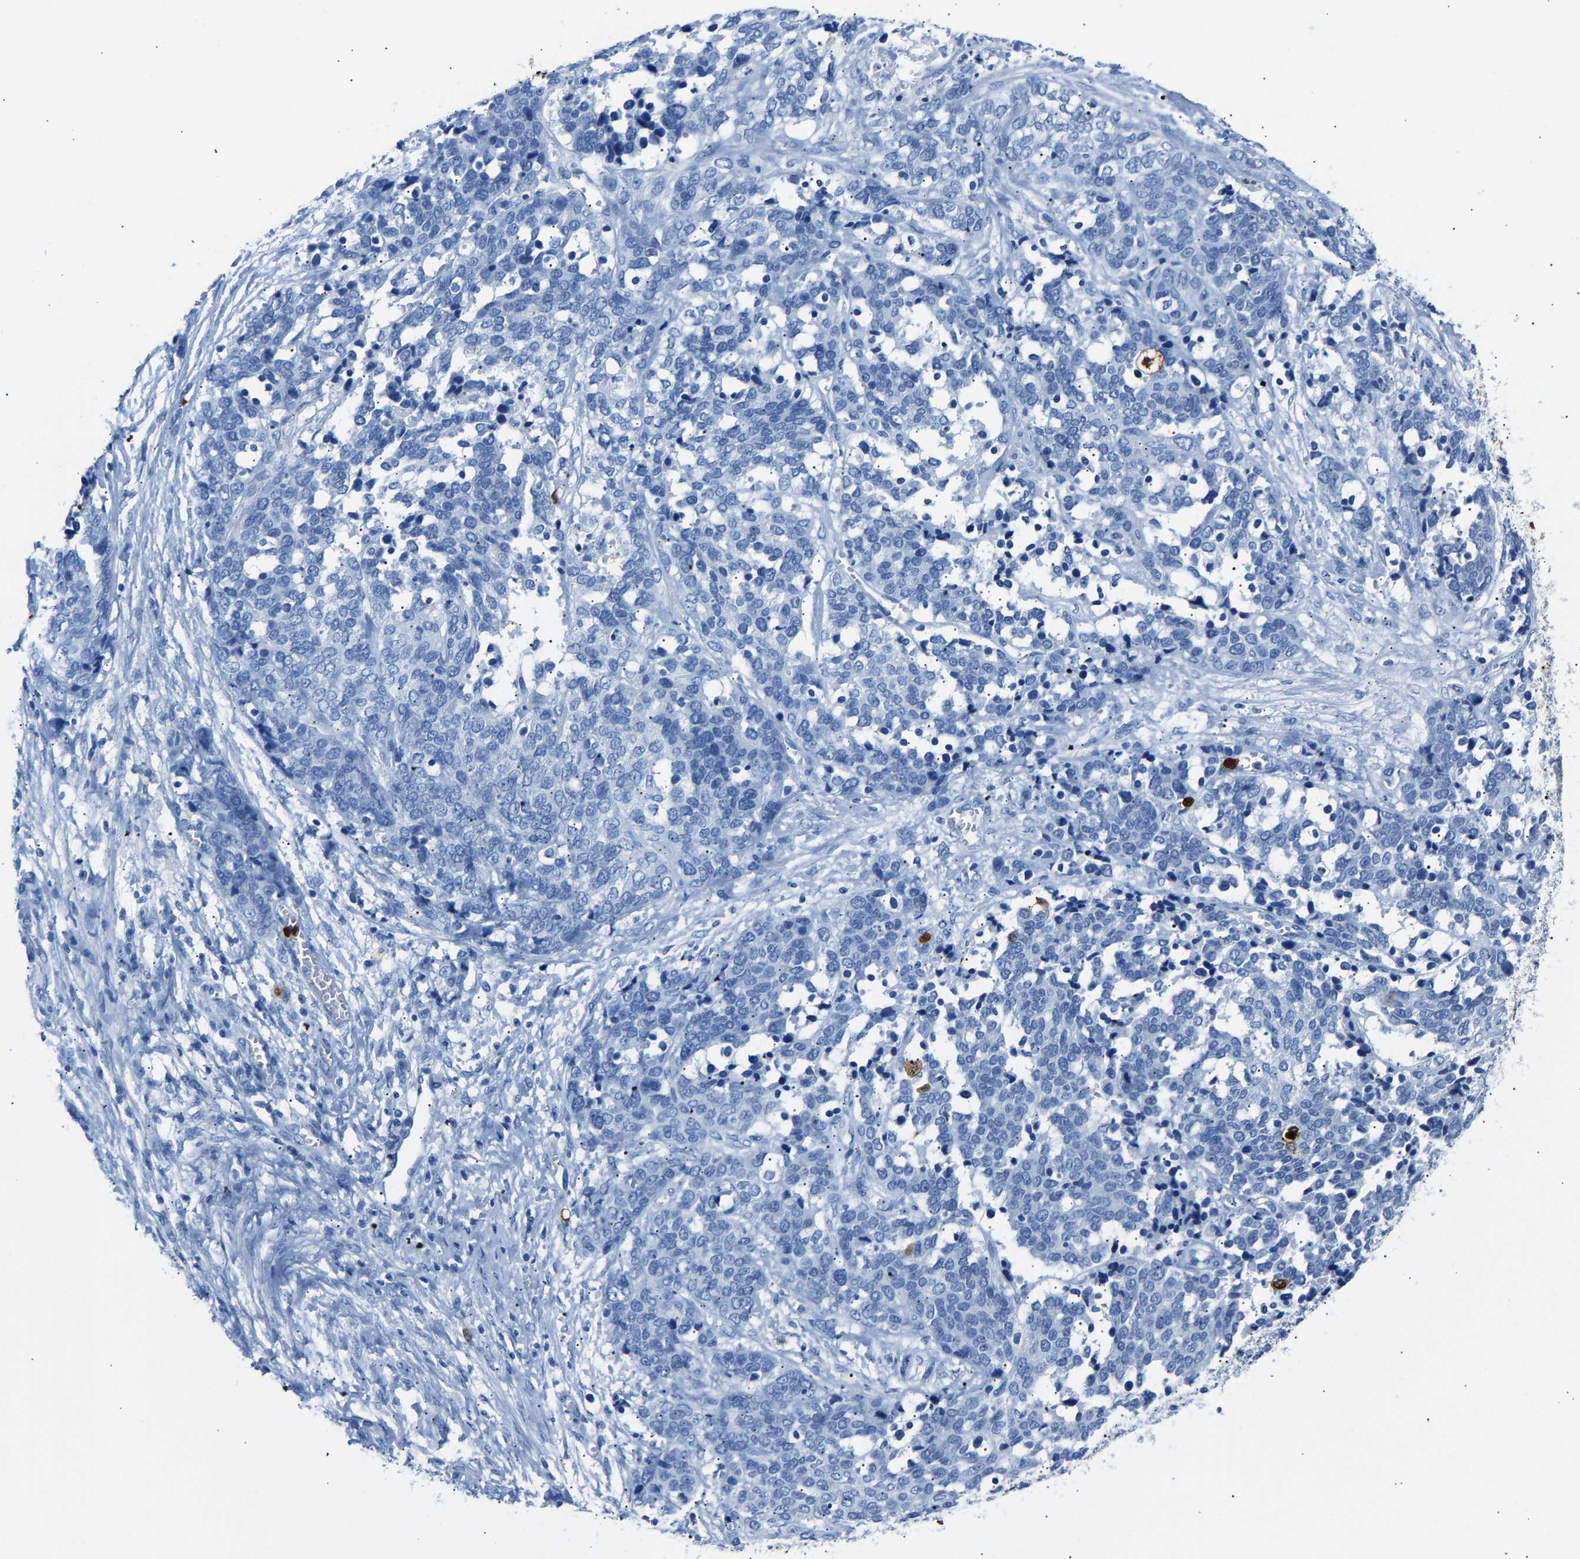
{"staining": {"intensity": "negative", "quantity": "none", "location": "none"}, "tissue": "ovarian cancer", "cell_type": "Tumor cells", "image_type": "cancer", "snomed": [{"axis": "morphology", "description": "Cystadenocarcinoma, serous, NOS"}, {"axis": "topography", "description": "Ovary"}], "caption": "DAB (3,3'-diaminobenzidine) immunohistochemical staining of human ovarian cancer exhibits no significant staining in tumor cells.", "gene": "S100P", "patient": {"sex": "female", "age": 44}}